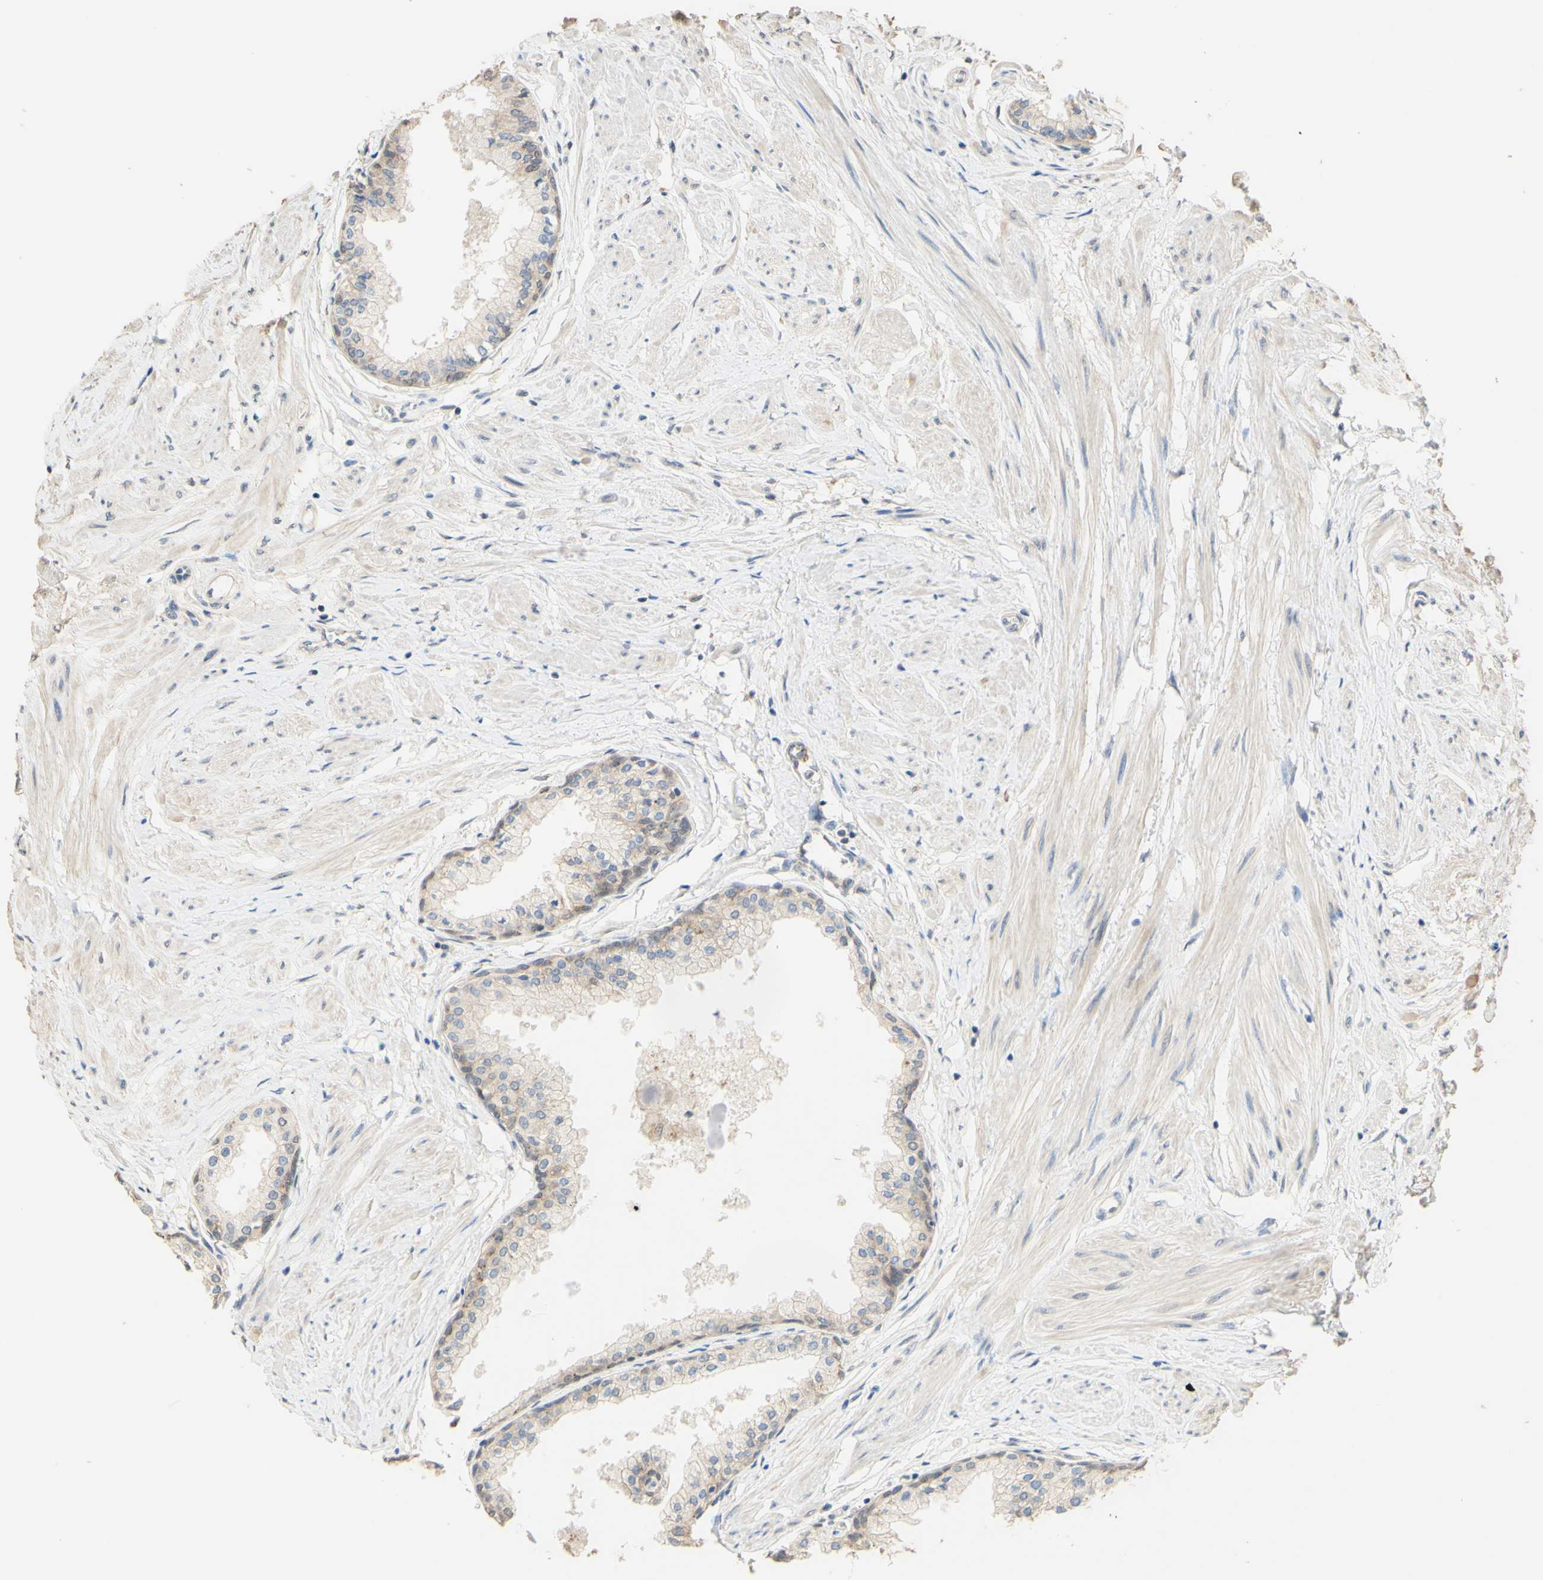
{"staining": {"intensity": "weak", "quantity": ">75%", "location": "cytoplasmic/membranous"}, "tissue": "prostate", "cell_type": "Glandular cells", "image_type": "normal", "snomed": [{"axis": "morphology", "description": "Normal tissue, NOS"}, {"axis": "topography", "description": "Prostate"}, {"axis": "topography", "description": "Seminal veicle"}], "caption": "Protein staining of normal prostate exhibits weak cytoplasmic/membranous staining in about >75% of glandular cells. (Brightfield microscopy of DAB IHC at high magnification).", "gene": "SMIM19", "patient": {"sex": "male", "age": 60}}